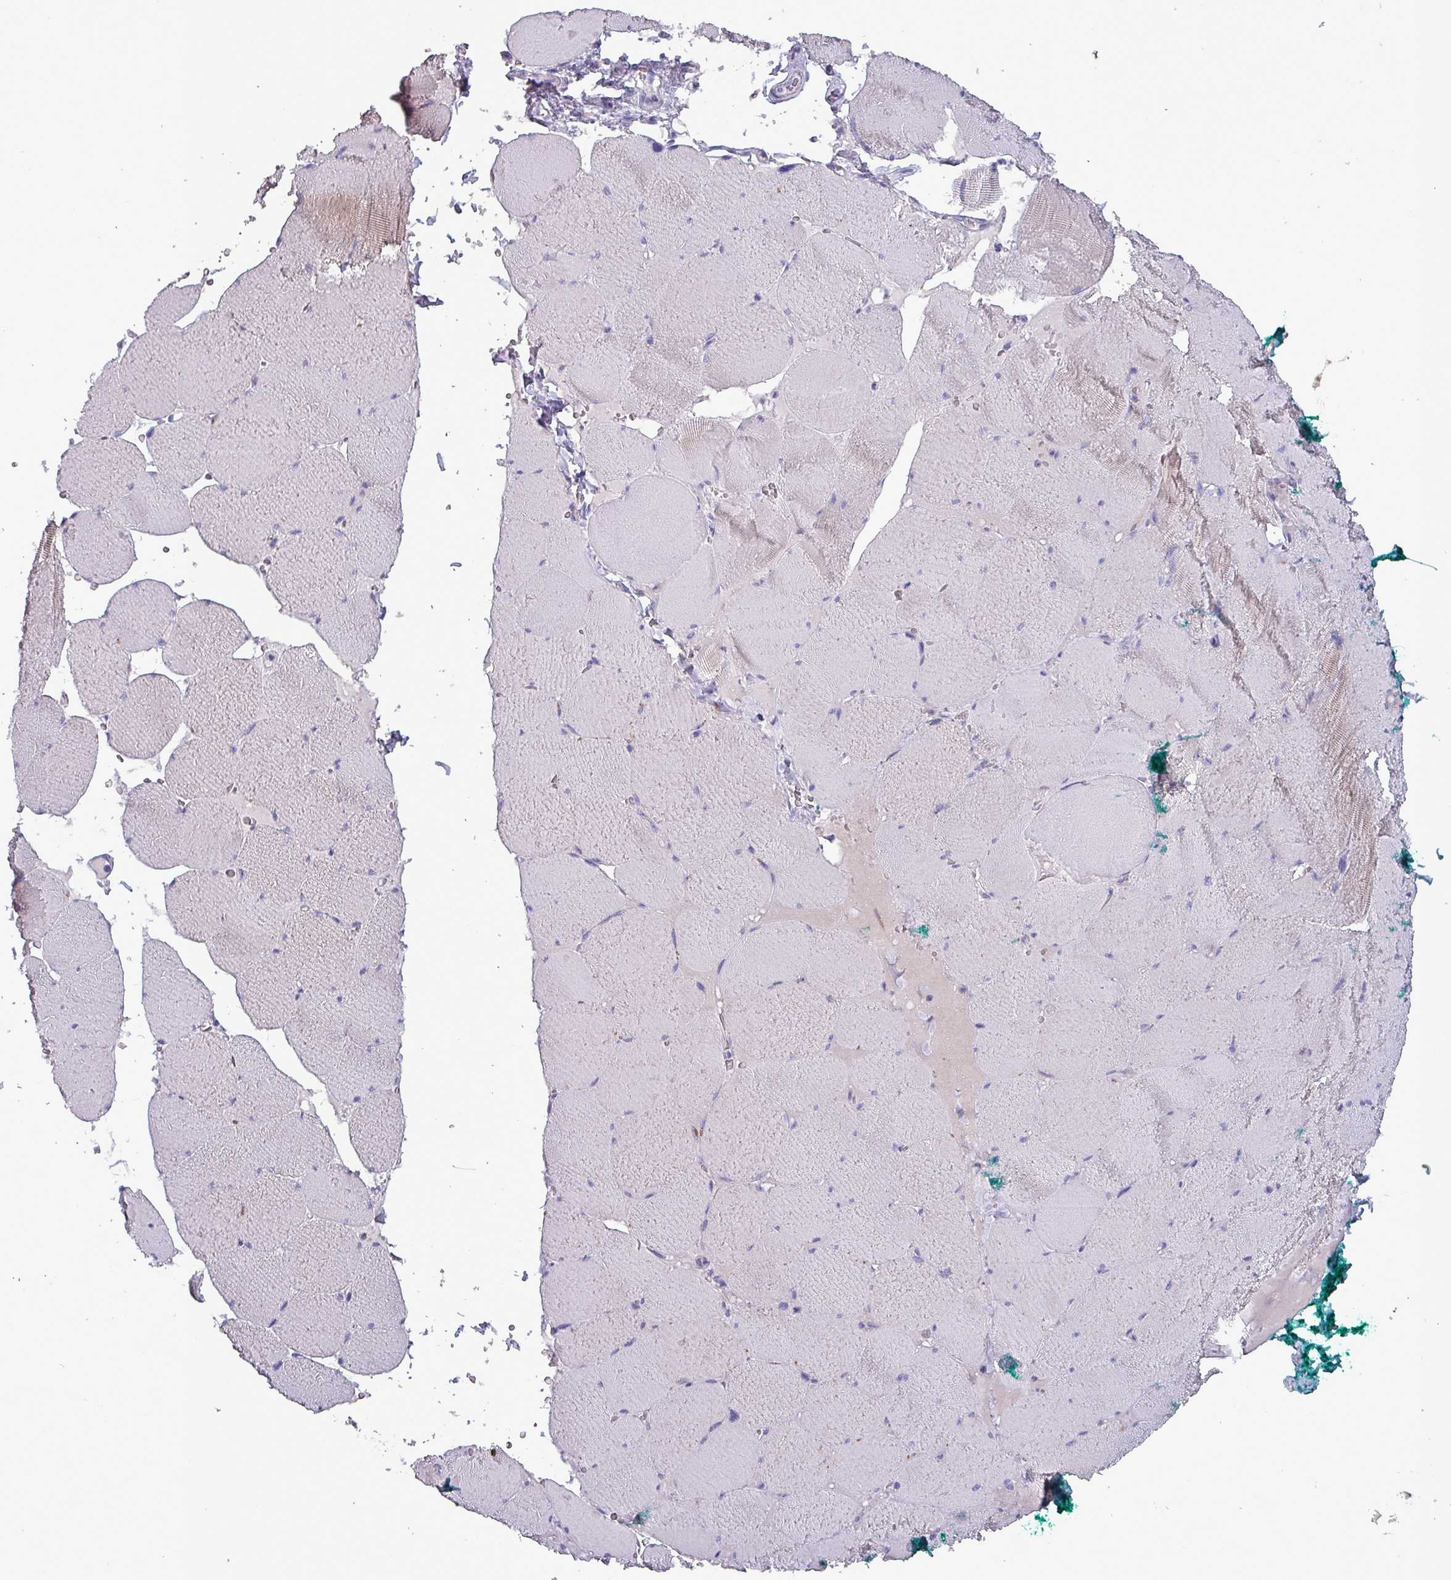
{"staining": {"intensity": "weak", "quantity": "<25%", "location": "cytoplasmic/membranous"}, "tissue": "skeletal muscle", "cell_type": "Myocytes", "image_type": "normal", "snomed": [{"axis": "morphology", "description": "Normal tissue, NOS"}, {"axis": "topography", "description": "Skeletal muscle"}, {"axis": "topography", "description": "Head-Neck"}], "caption": "Immunohistochemistry (IHC) of benign skeletal muscle reveals no positivity in myocytes. (DAB immunohistochemistry (IHC) visualized using brightfield microscopy, high magnification).", "gene": "HSD3B7", "patient": {"sex": "male", "age": 66}}